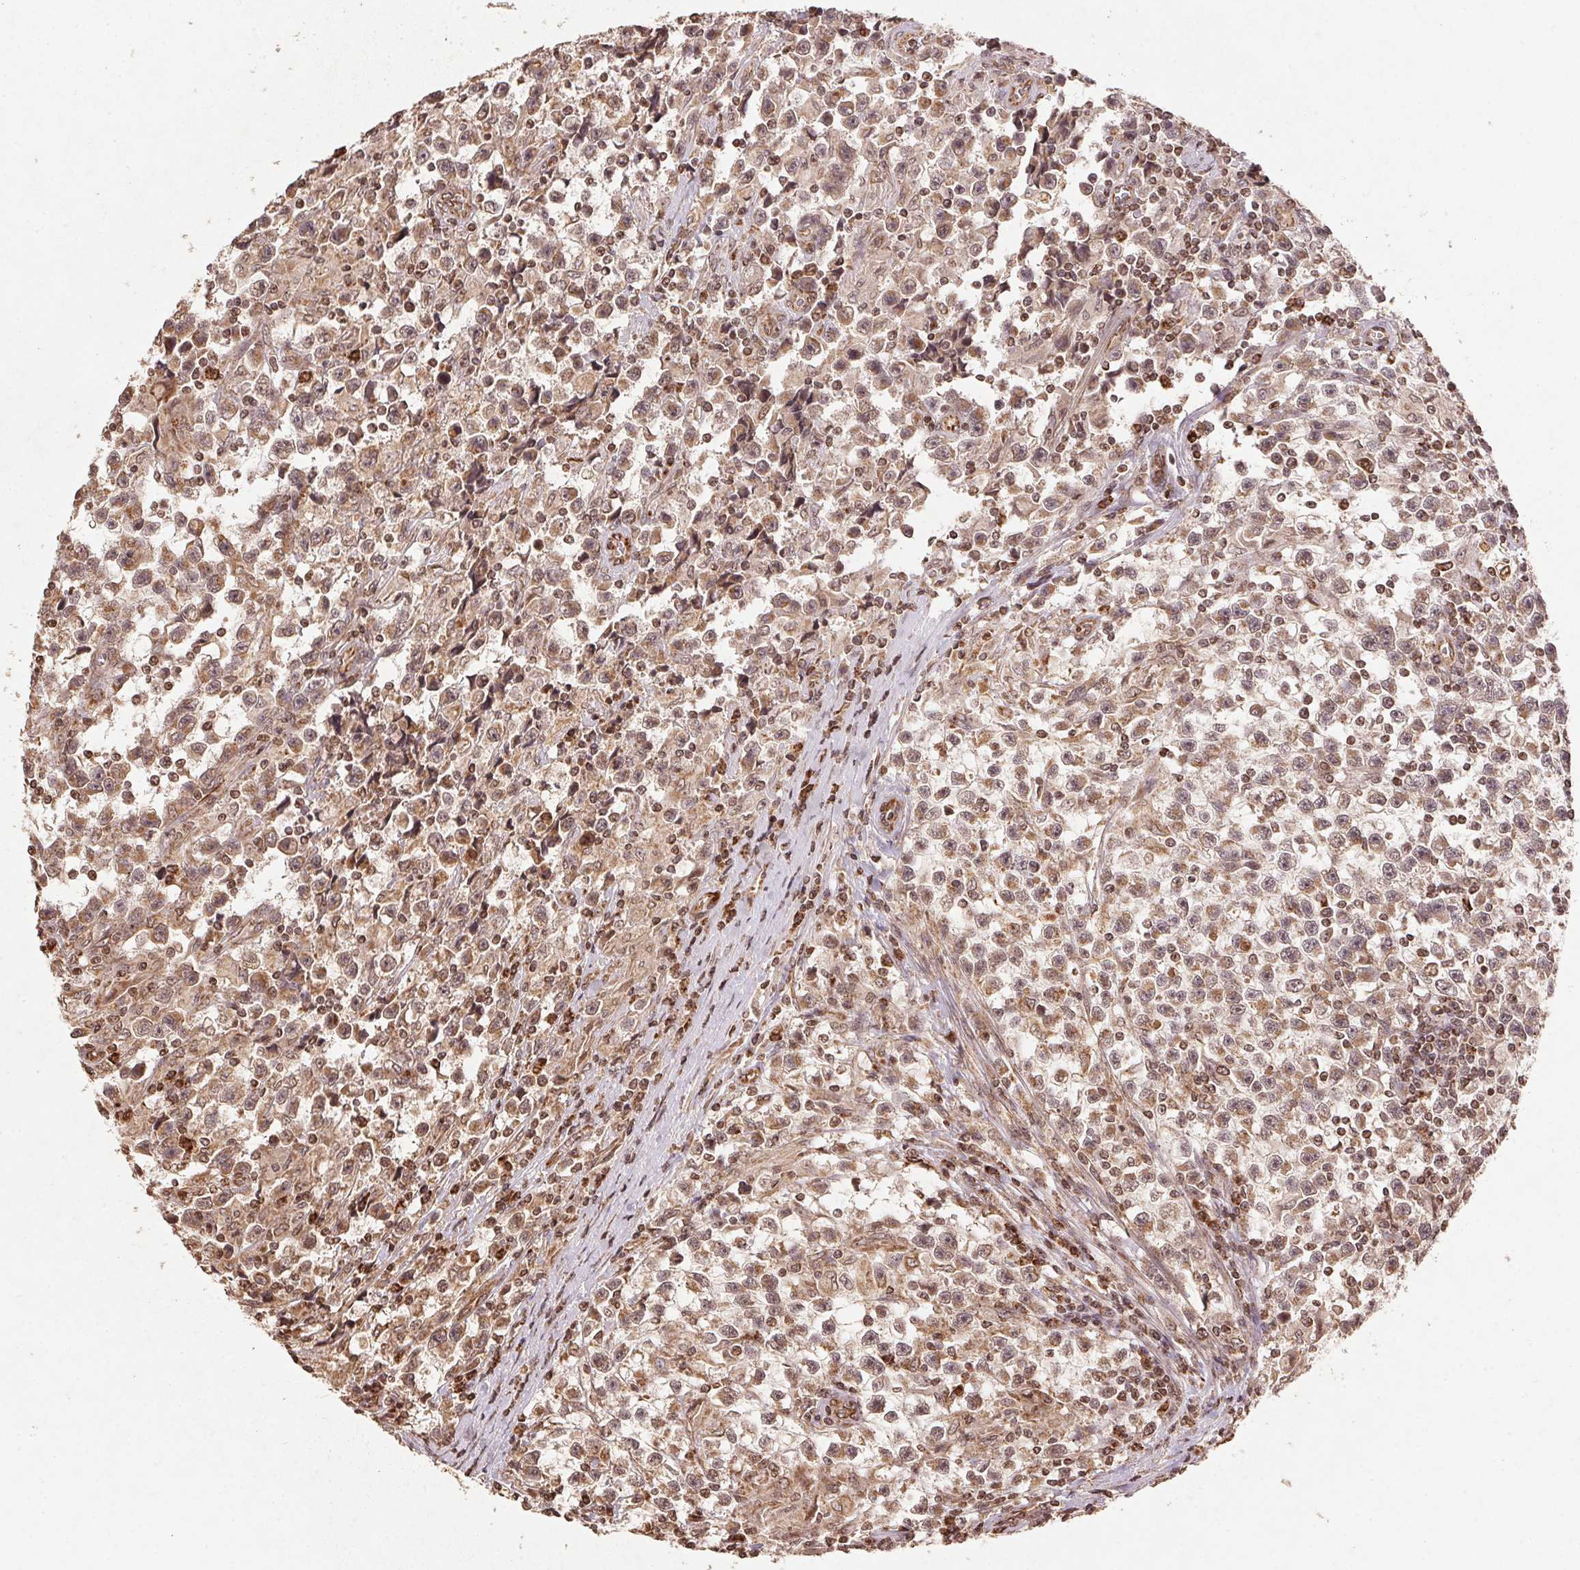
{"staining": {"intensity": "moderate", "quantity": ">75%", "location": "cytoplasmic/membranous"}, "tissue": "testis cancer", "cell_type": "Tumor cells", "image_type": "cancer", "snomed": [{"axis": "morphology", "description": "Seminoma, NOS"}, {"axis": "topography", "description": "Testis"}], "caption": "The photomicrograph displays a brown stain indicating the presence of a protein in the cytoplasmic/membranous of tumor cells in seminoma (testis). The staining was performed using DAB (3,3'-diaminobenzidine), with brown indicating positive protein expression. Nuclei are stained blue with hematoxylin.", "gene": "SPRED2", "patient": {"sex": "male", "age": 31}}